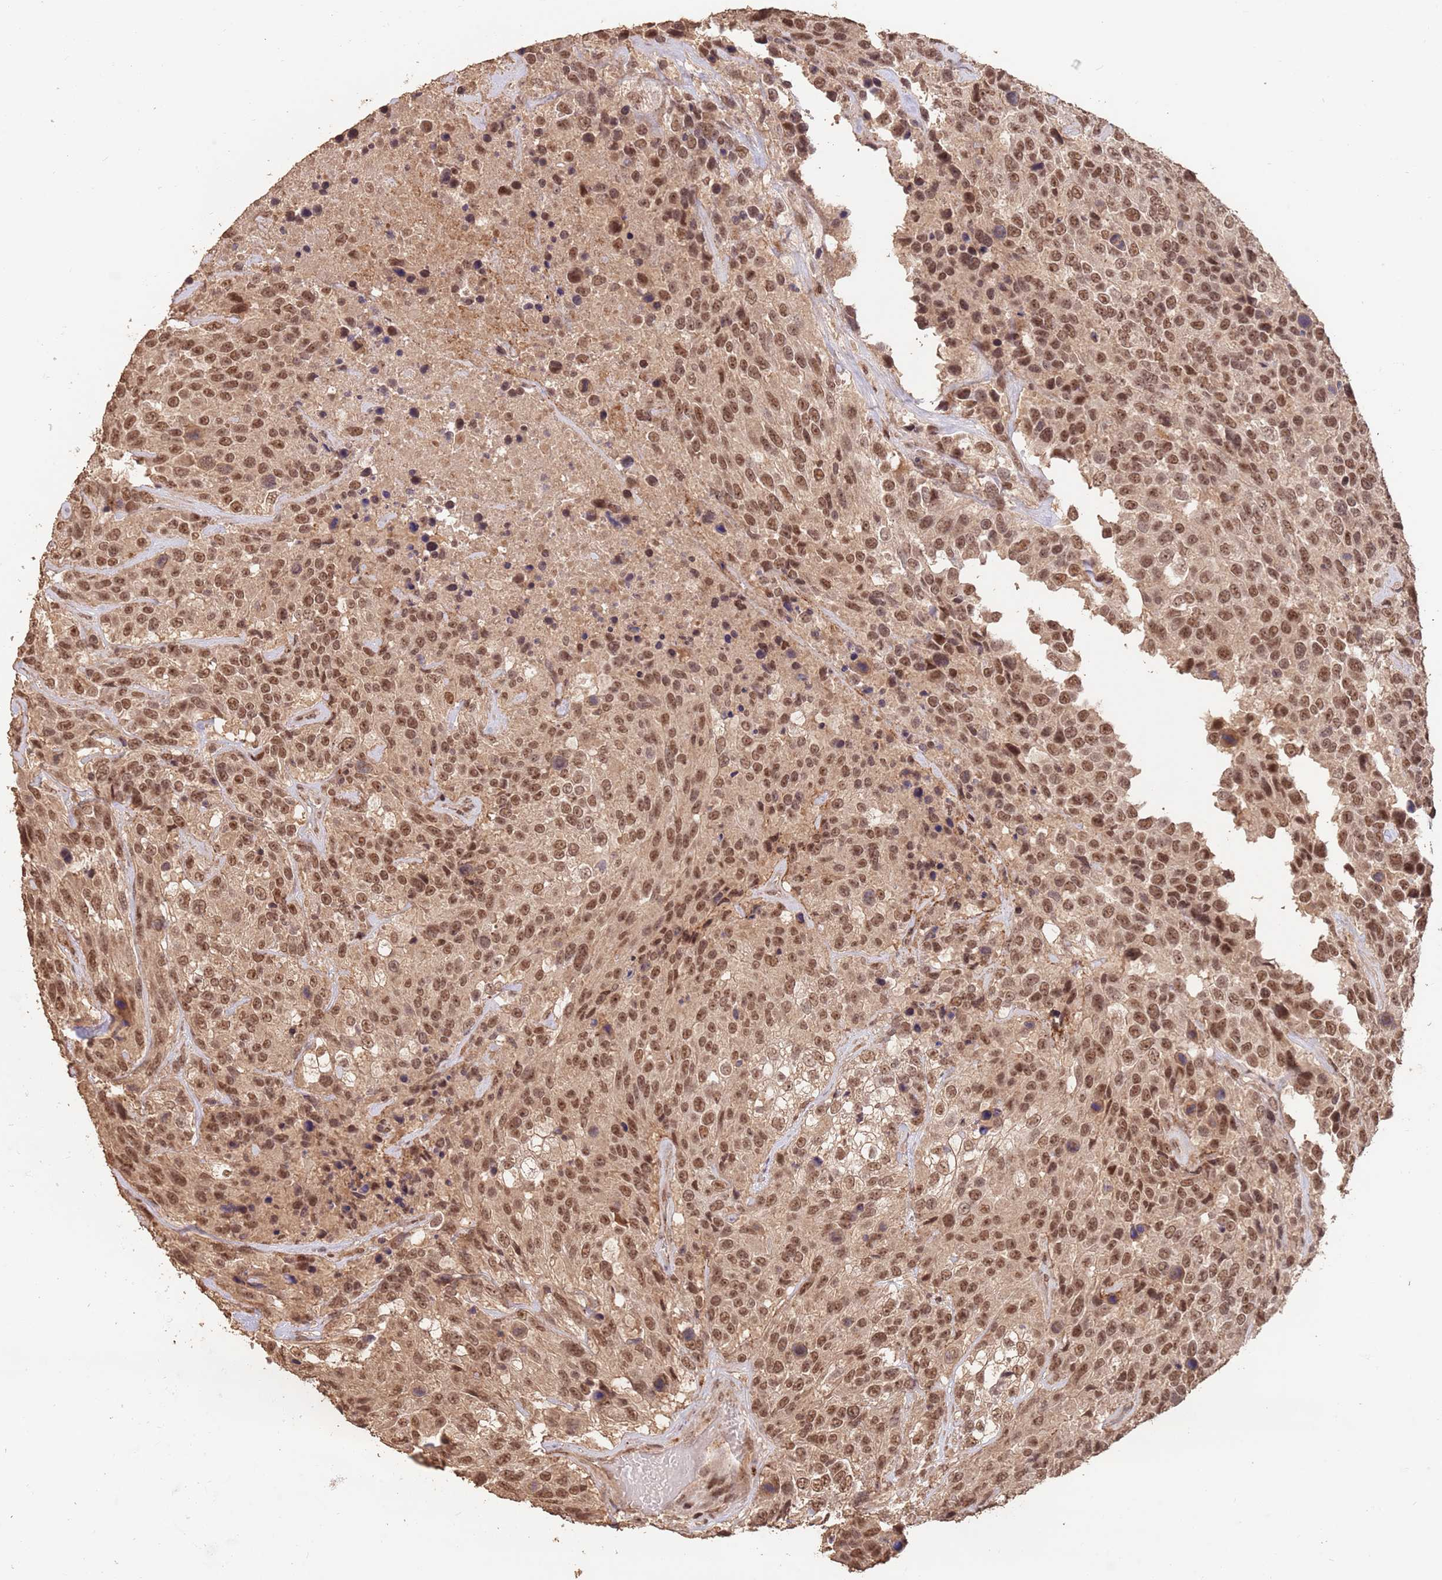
{"staining": {"intensity": "moderate", "quantity": ">75%", "location": "nuclear"}, "tissue": "urothelial cancer", "cell_type": "Tumor cells", "image_type": "cancer", "snomed": [{"axis": "morphology", "description": "Urothelial carcinoma, High grade"}, {"axis": "topography", "description": "Urinary bladder"}], "caption": "High-power microscopy captured an immunohistochemistry photomicrograph of urothelial carcinoma (high-grade), revealing moderate nuclear staining in approximately >75% of tumor cells.", "gene": "RFXANK", "patient": {"sex": "male", "age": 56}}